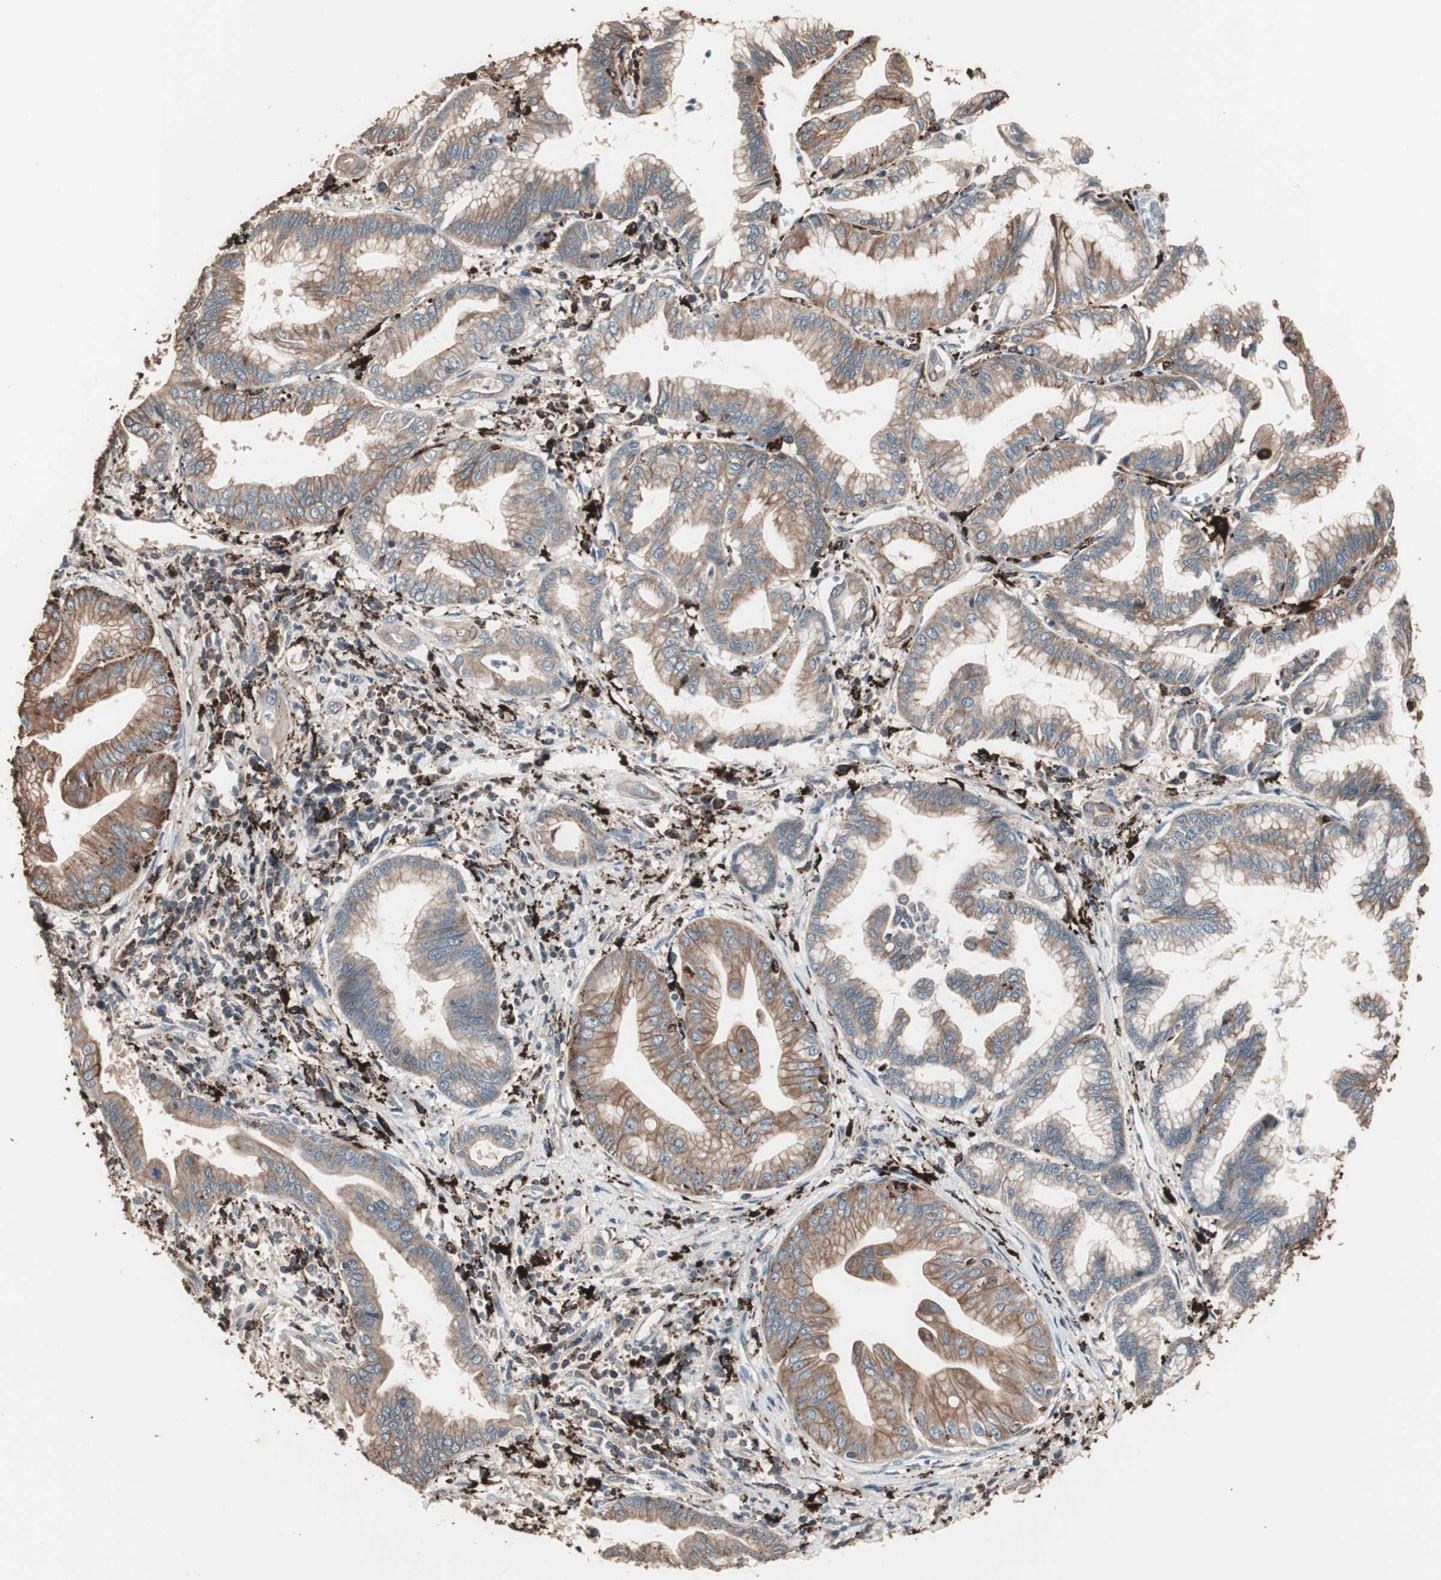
{"staining": {"intensity": "moderate", "quantity": ">75%", "location": "cytoplasmic/membranous"}, "tissue": "pancreatic cancer", "cell_type": "Tumor cells", "image_type": "cancer", "snomed": [{"axis": "morphology", "description": "Adenocarcinoma, NOS"}, {"axis": "topography", "description": "Pancreas"}], "caption": "High-power microscopy captured an IHC image of pancreatic cancer (adenocarcinoma), revealing moderate cytoplasmic/membranous positivity in about >75% of tumor cells.", "gene": "CCT3", "patient": {"sex": "female", "age": 64}}